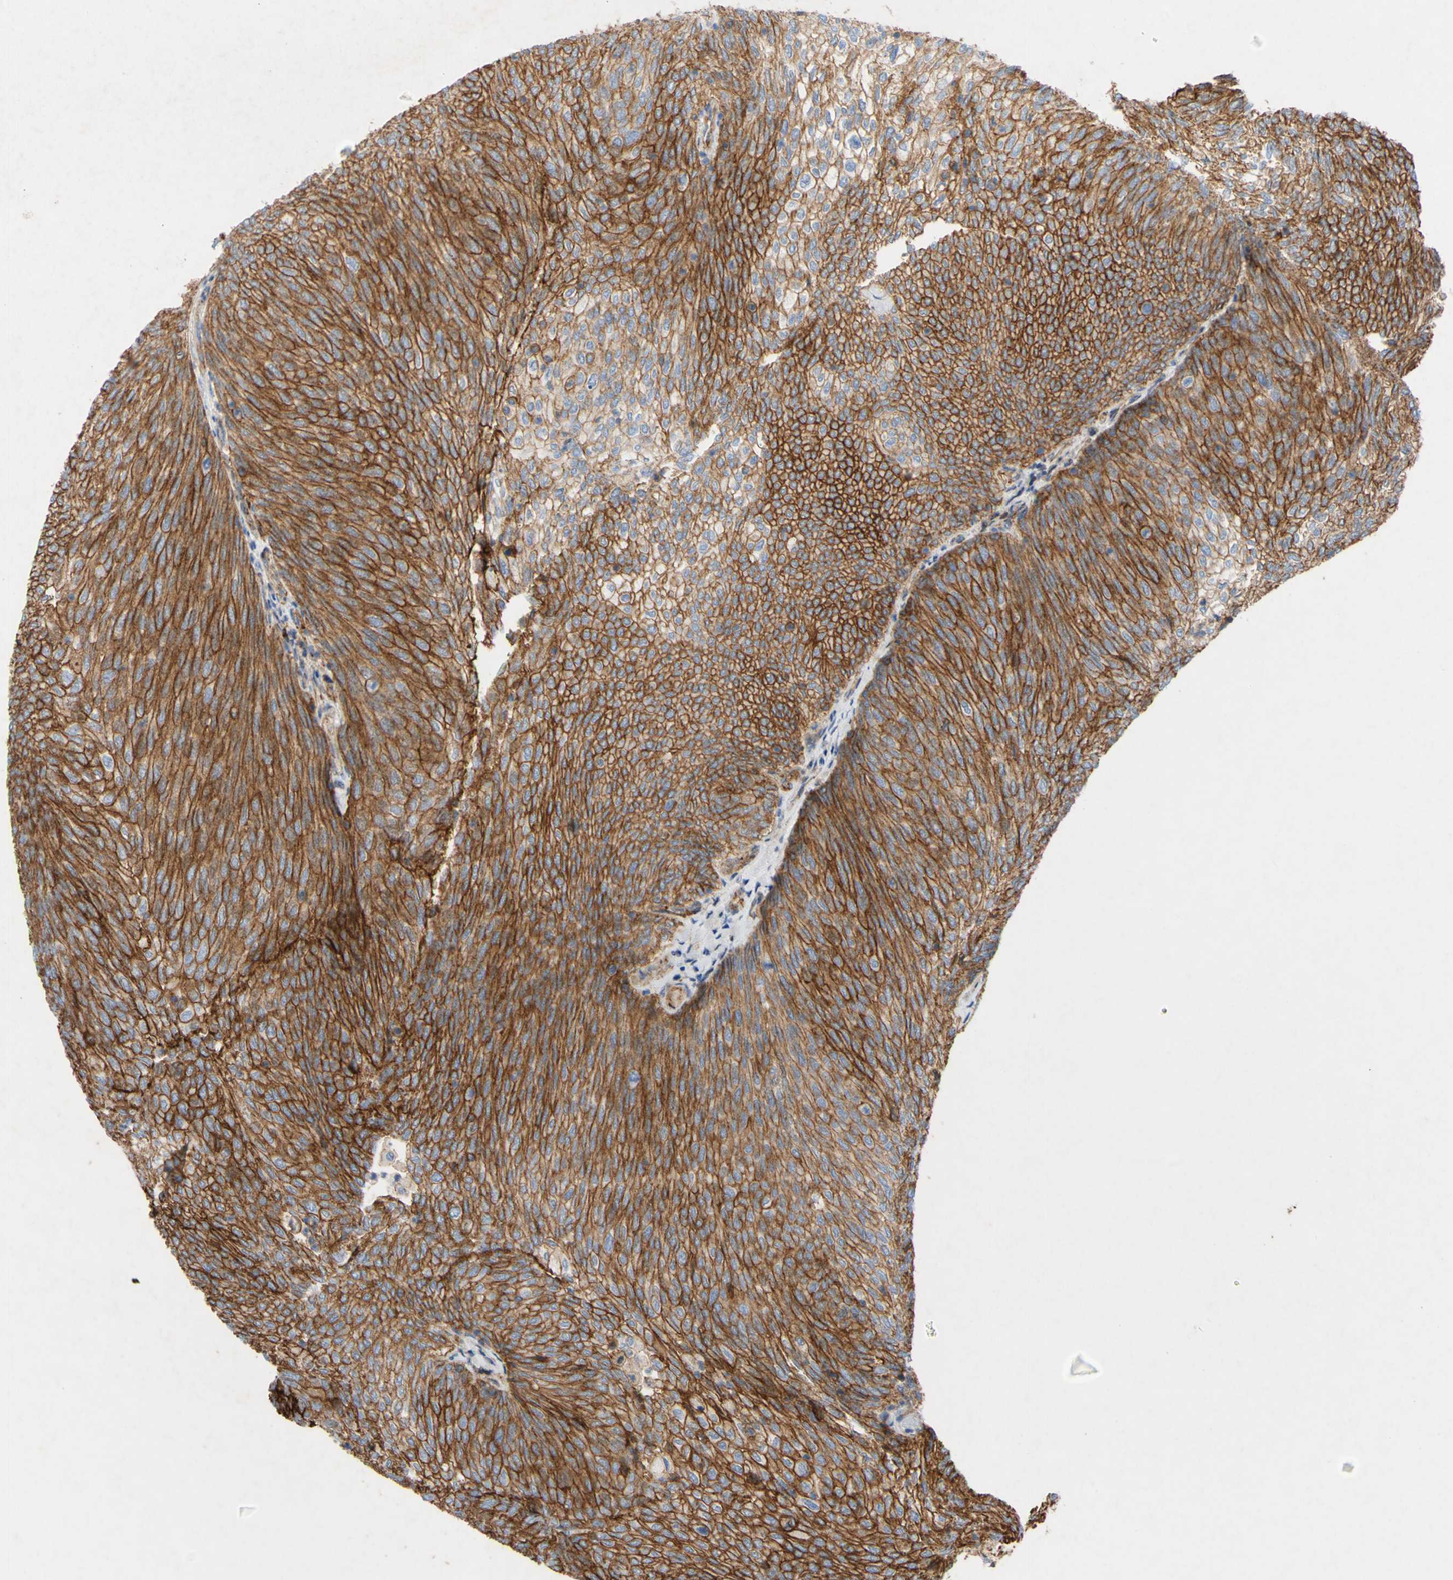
{"staining": {"intensity": "strong", "quantity": ">75%", "location": "cytoplasmic/membranous"}, "tissue": "urothelial cancer", "cell_type": "Tumor cells", "image_type": "cancer", "snomed": [{"axis": "morphology", "description": "Urothelial carcinoma, Low grade"}, {"axis": "topography", "description": "Urinary bladder"}], "caption": "Approximately >75% of tumor cells in human low-grade urothelial carcinoma demonstrate strong cytoplasmic/membranous protein positivity as visualized by brown immunohistochemical staining.", "gene": "ATP2A3", "patient": {"sex": "female", "age": 79}}